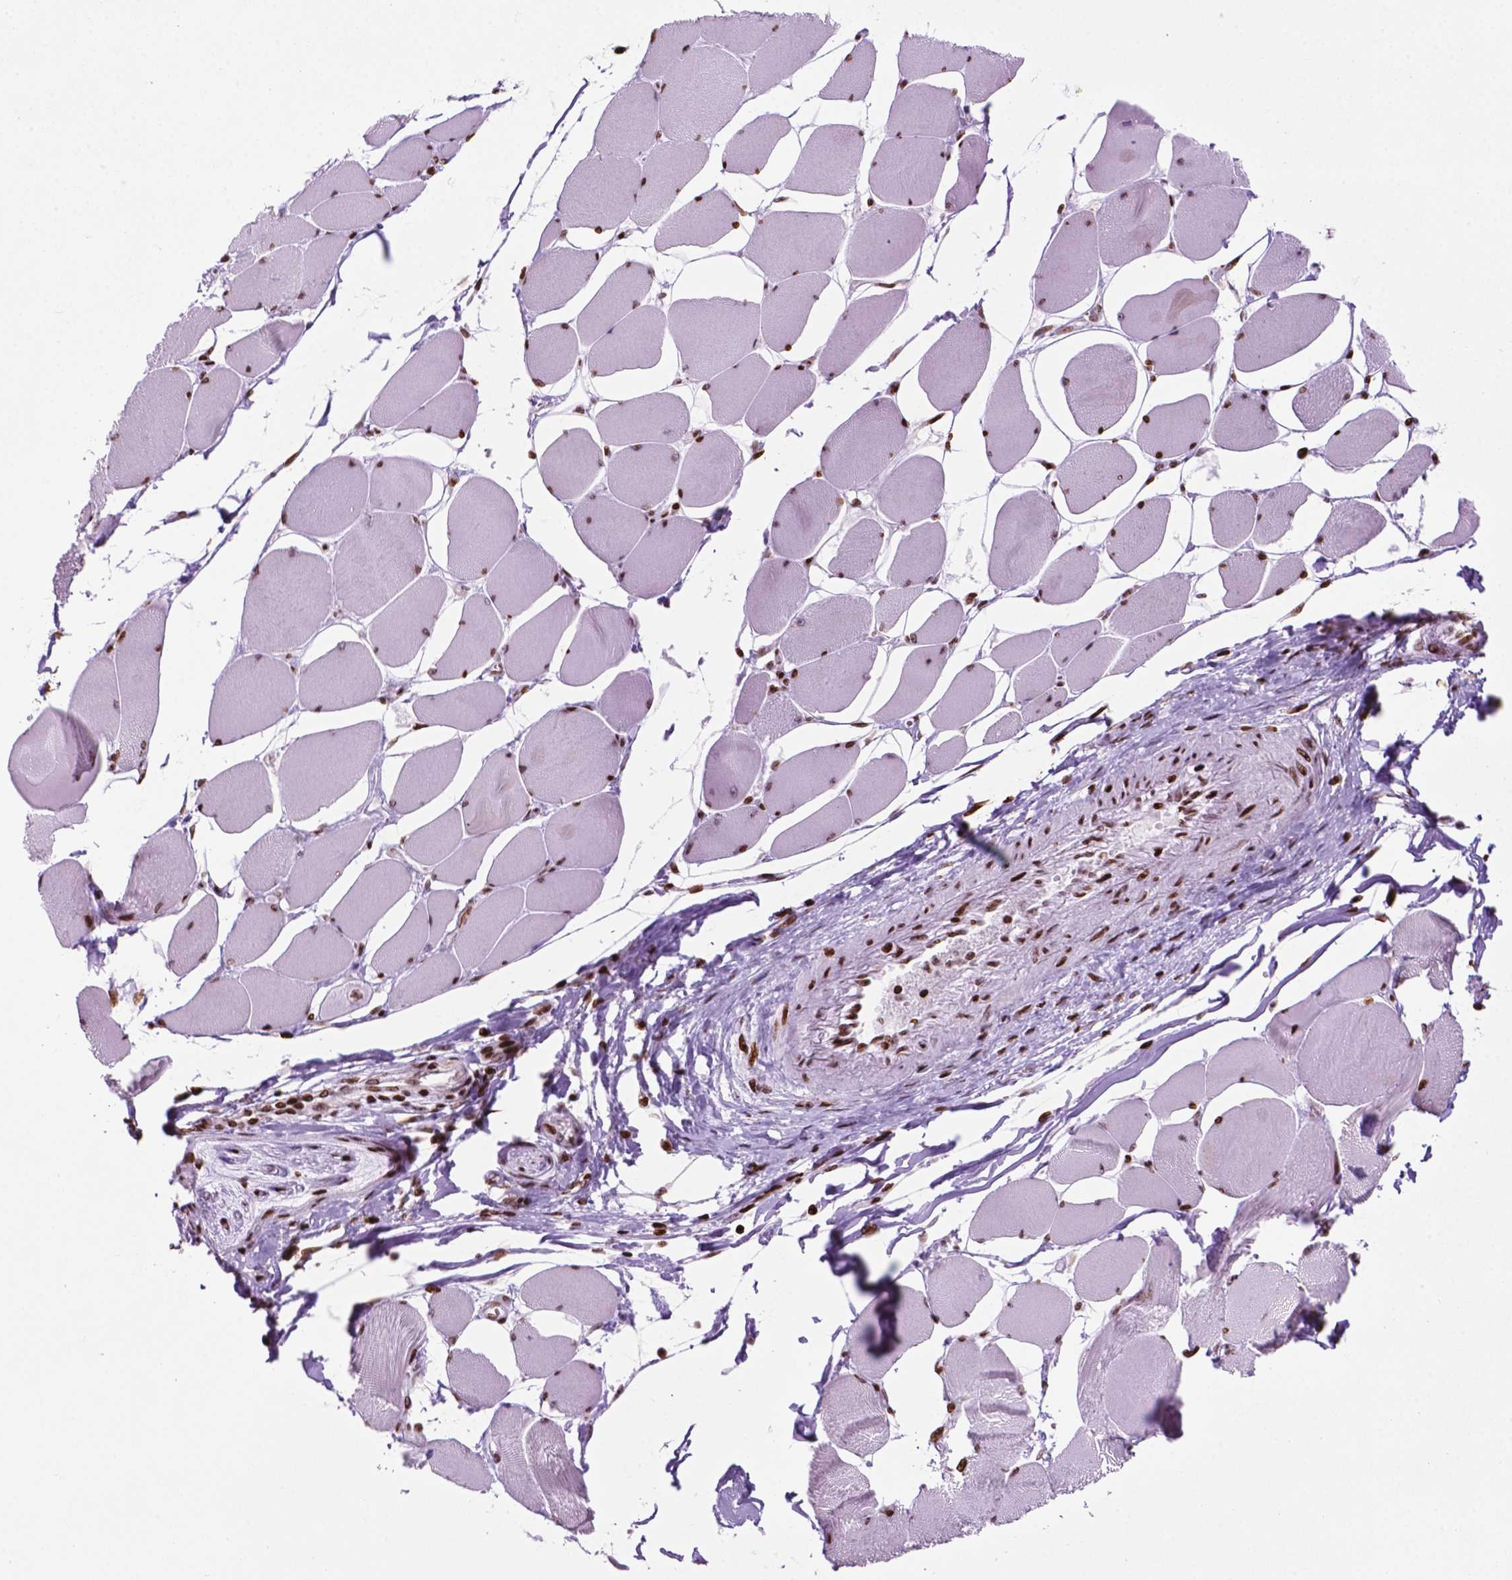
{"staining": {"intensity": "strong", "quantity": ">75%", "location": "nuclear"}, "tissue": "skeletal muscle", "cell_type": "Myocytes", "image_type": "normal", "snomed": [{"axis": "morphology", "description": "Normal tissue, NOS"}, {"axis": "topography", "description": "Skeletal muscle"}], "caption": "DAB immunohistochemical staining of normal human skeletal muscle reveals strong nuclear protein positivity in approximately >75% of myocytes.", "gene": "TMEM250", "patient": {"sex": "female", "age": 75}}